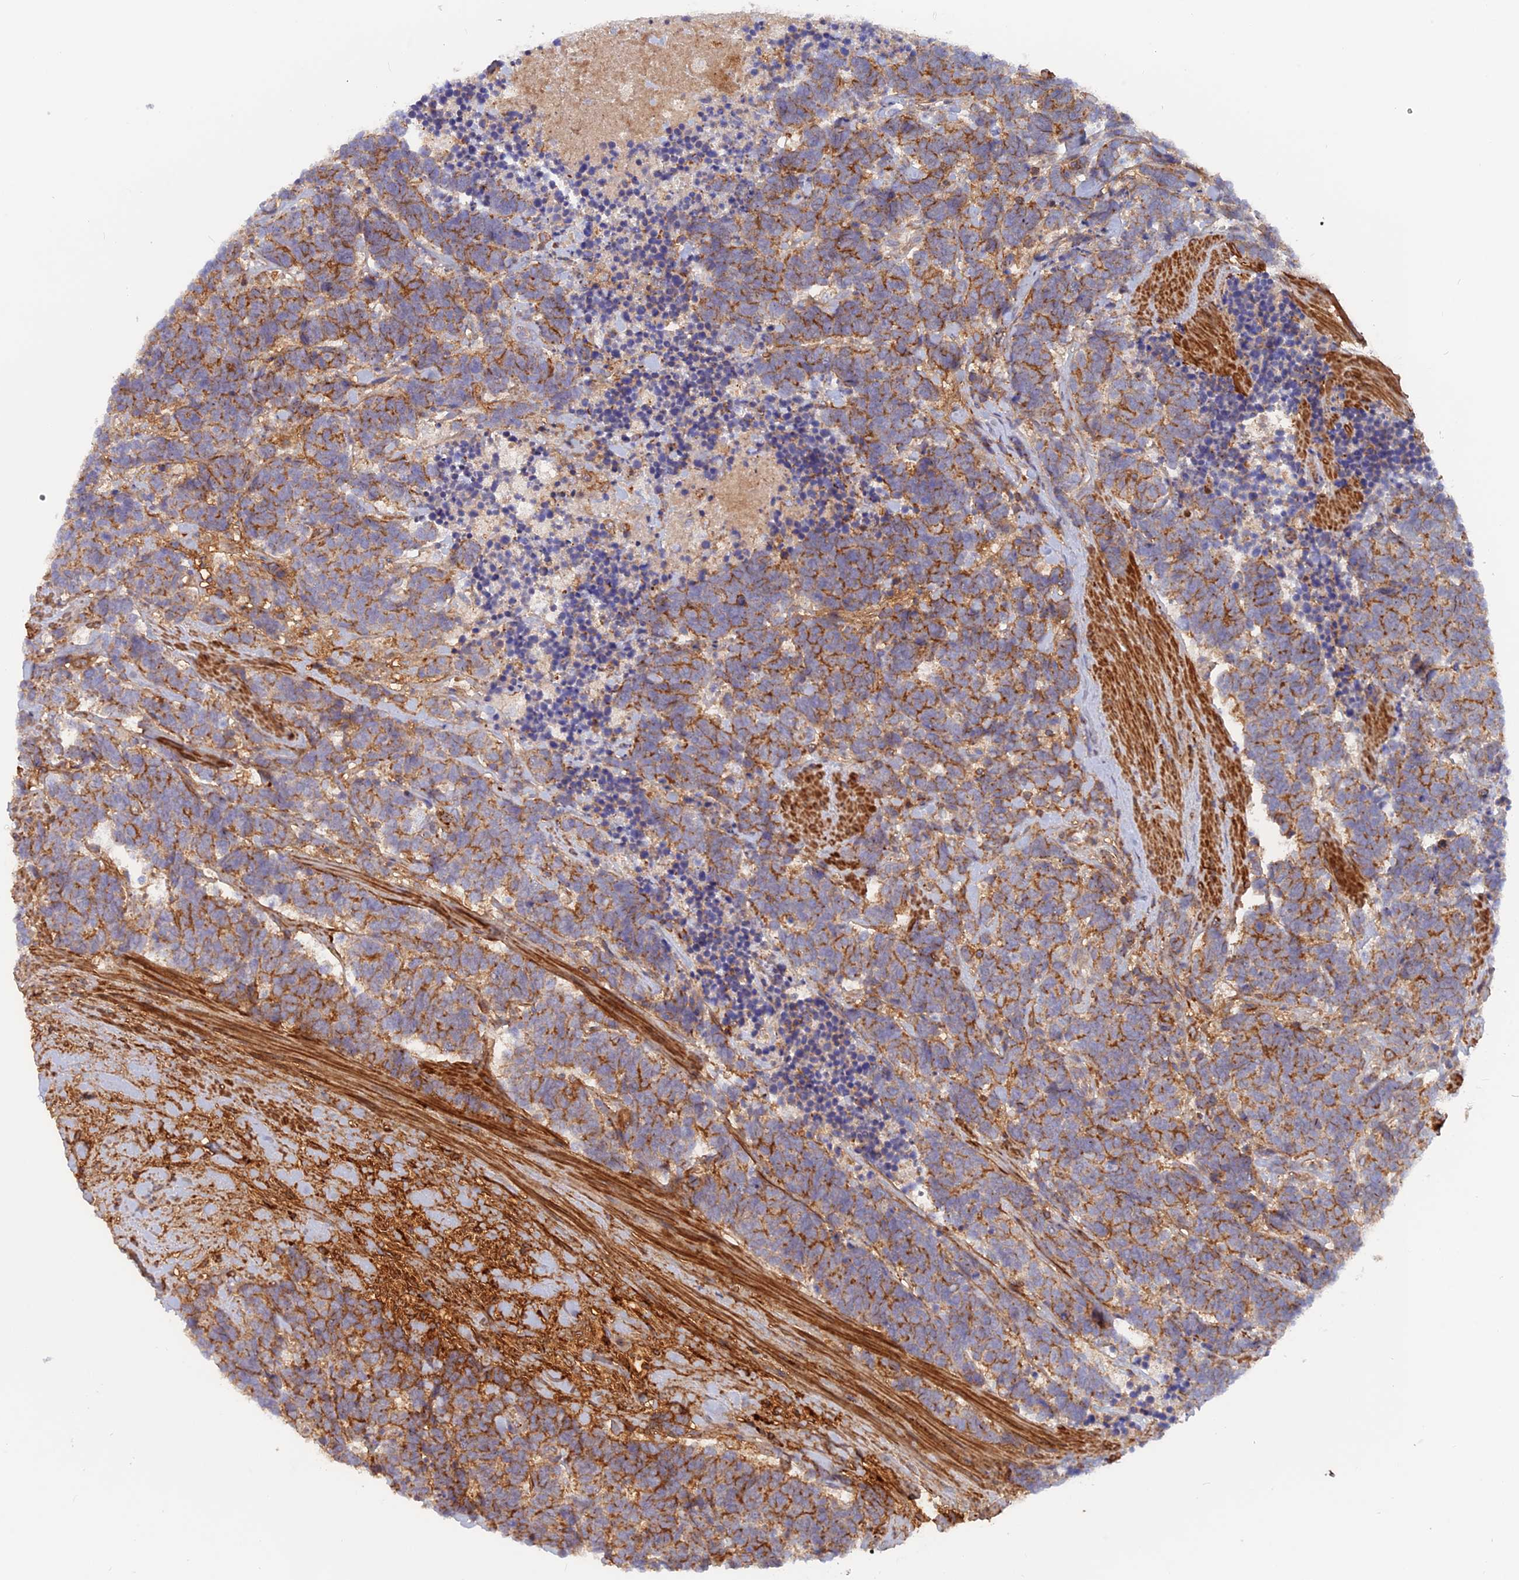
{"staining": {"intensity": "moderate", "quantity": ">75%", "location": "cytoplasmic/membranous"}, "tissue": "carcinoid", "cell_type": "Tumor cells", "image_type": "cancer", "snomed": [{"axis": "morphology", "description": "Carcinoma, NOS"}, {"axis": "morphology", "description": "Carcinoid, malignant, NOS"}, {"axis": "topography", "description": "Prostate"}], "caption": "Human malignant carcinoid stained with a protein marker shows moderate staining in tumor cells.", "gene": "CPNE7", "patient": {"sex": "male", "age": 57}}